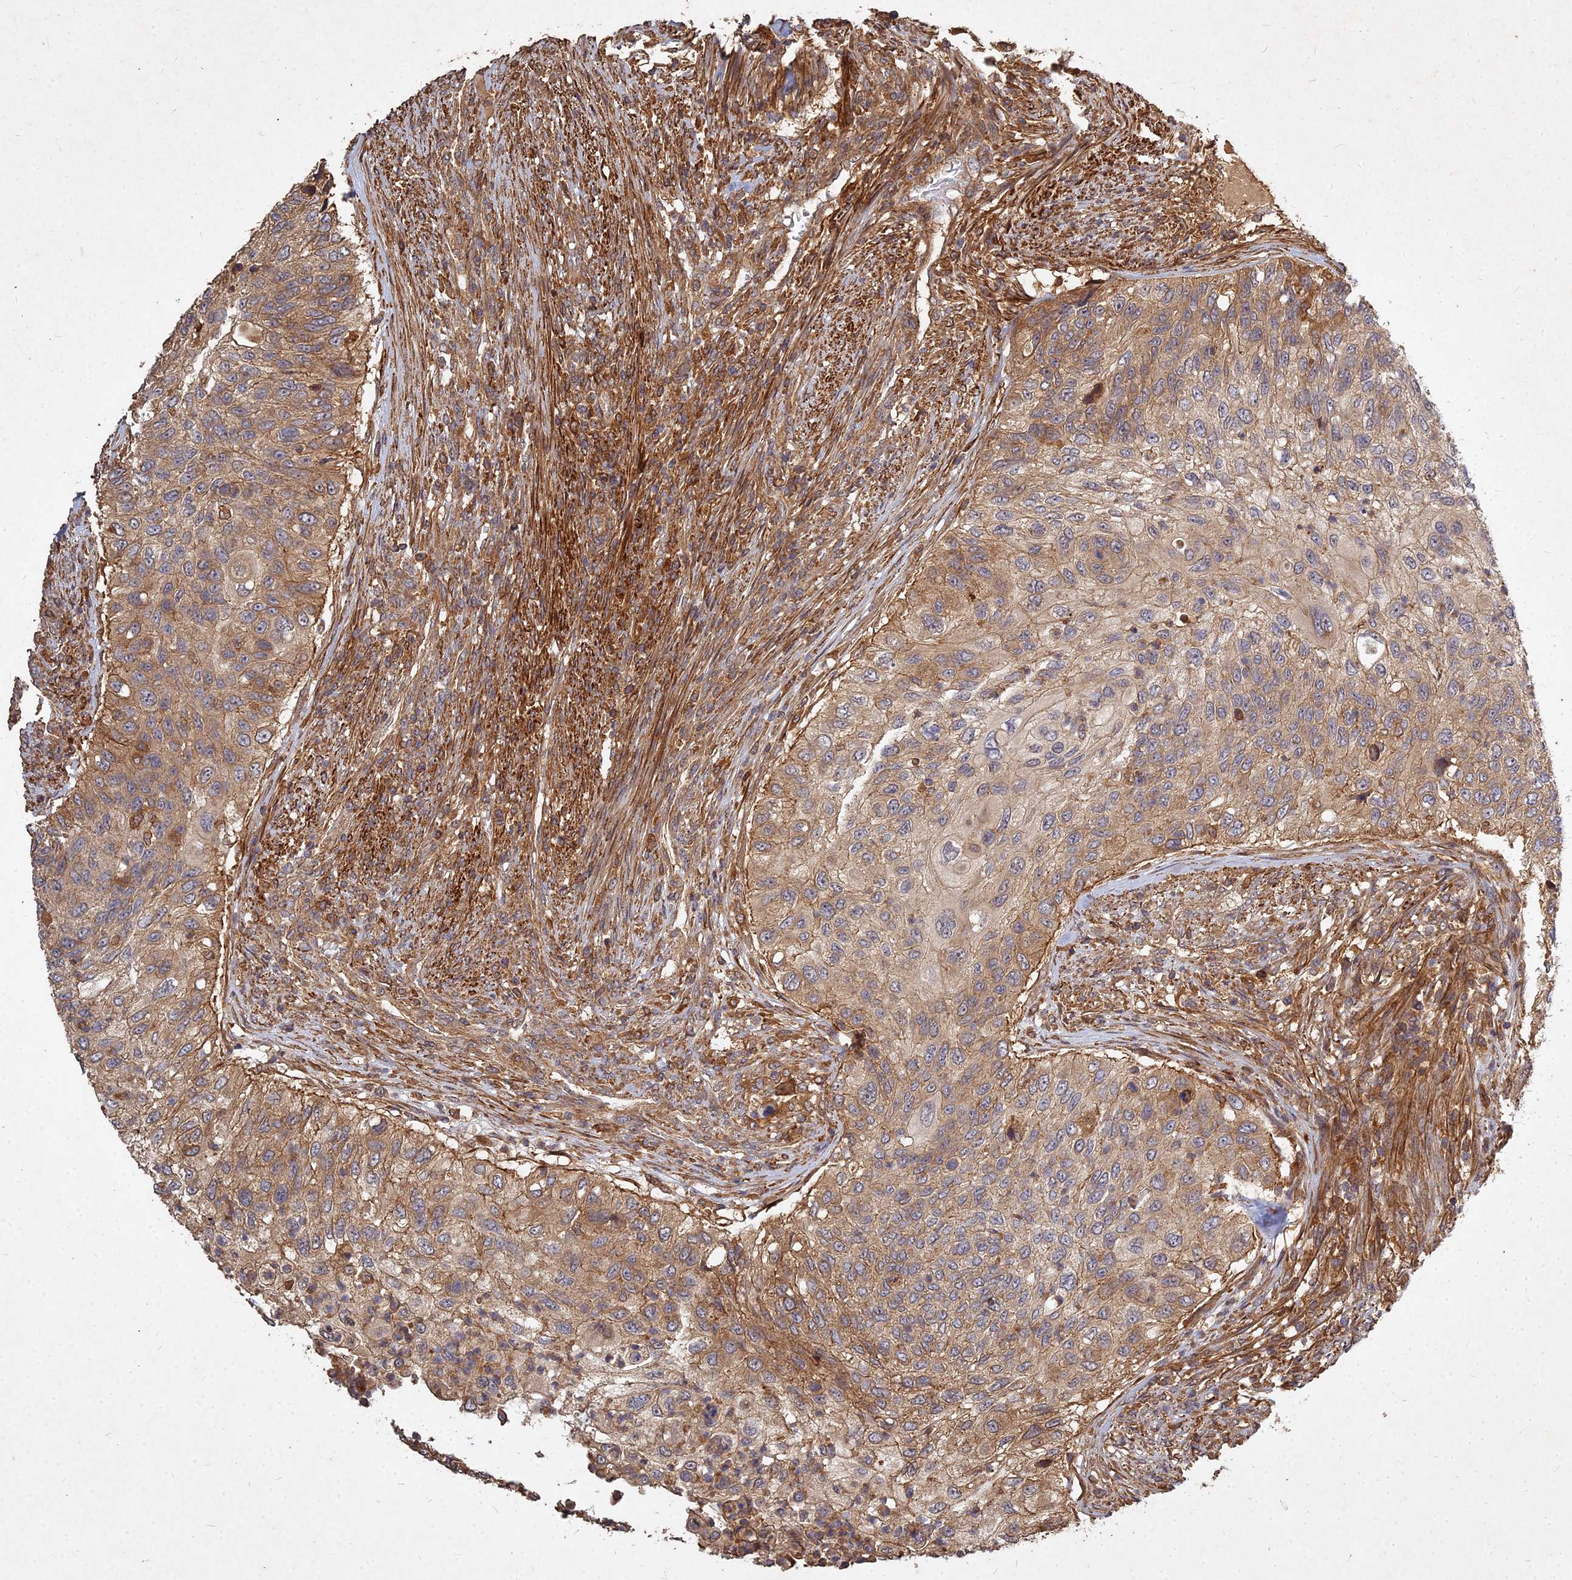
{"staining": {"intensity": "moderate", "quantity": ">75%", "location": "cytoplasmic/membranous"}, "tissue": "urothelial cancer", "cell_type": "Tumor cells", "image_type": "cancer", "snomed": [{"axis": "morphology", "description": "Urothelial carcinoma, High grade"}, {"axis": "topography", "description": "Urinary bladder"}], "caption": "Immunohistochemical staining of human high-grade urothelial carcinoma displays medium levels of moderate cytoplasmic/membranous protein expression in about >75% of tumor cells.", "gene": "UBE2W", "patient": {"sex": "female", "age": 60}}